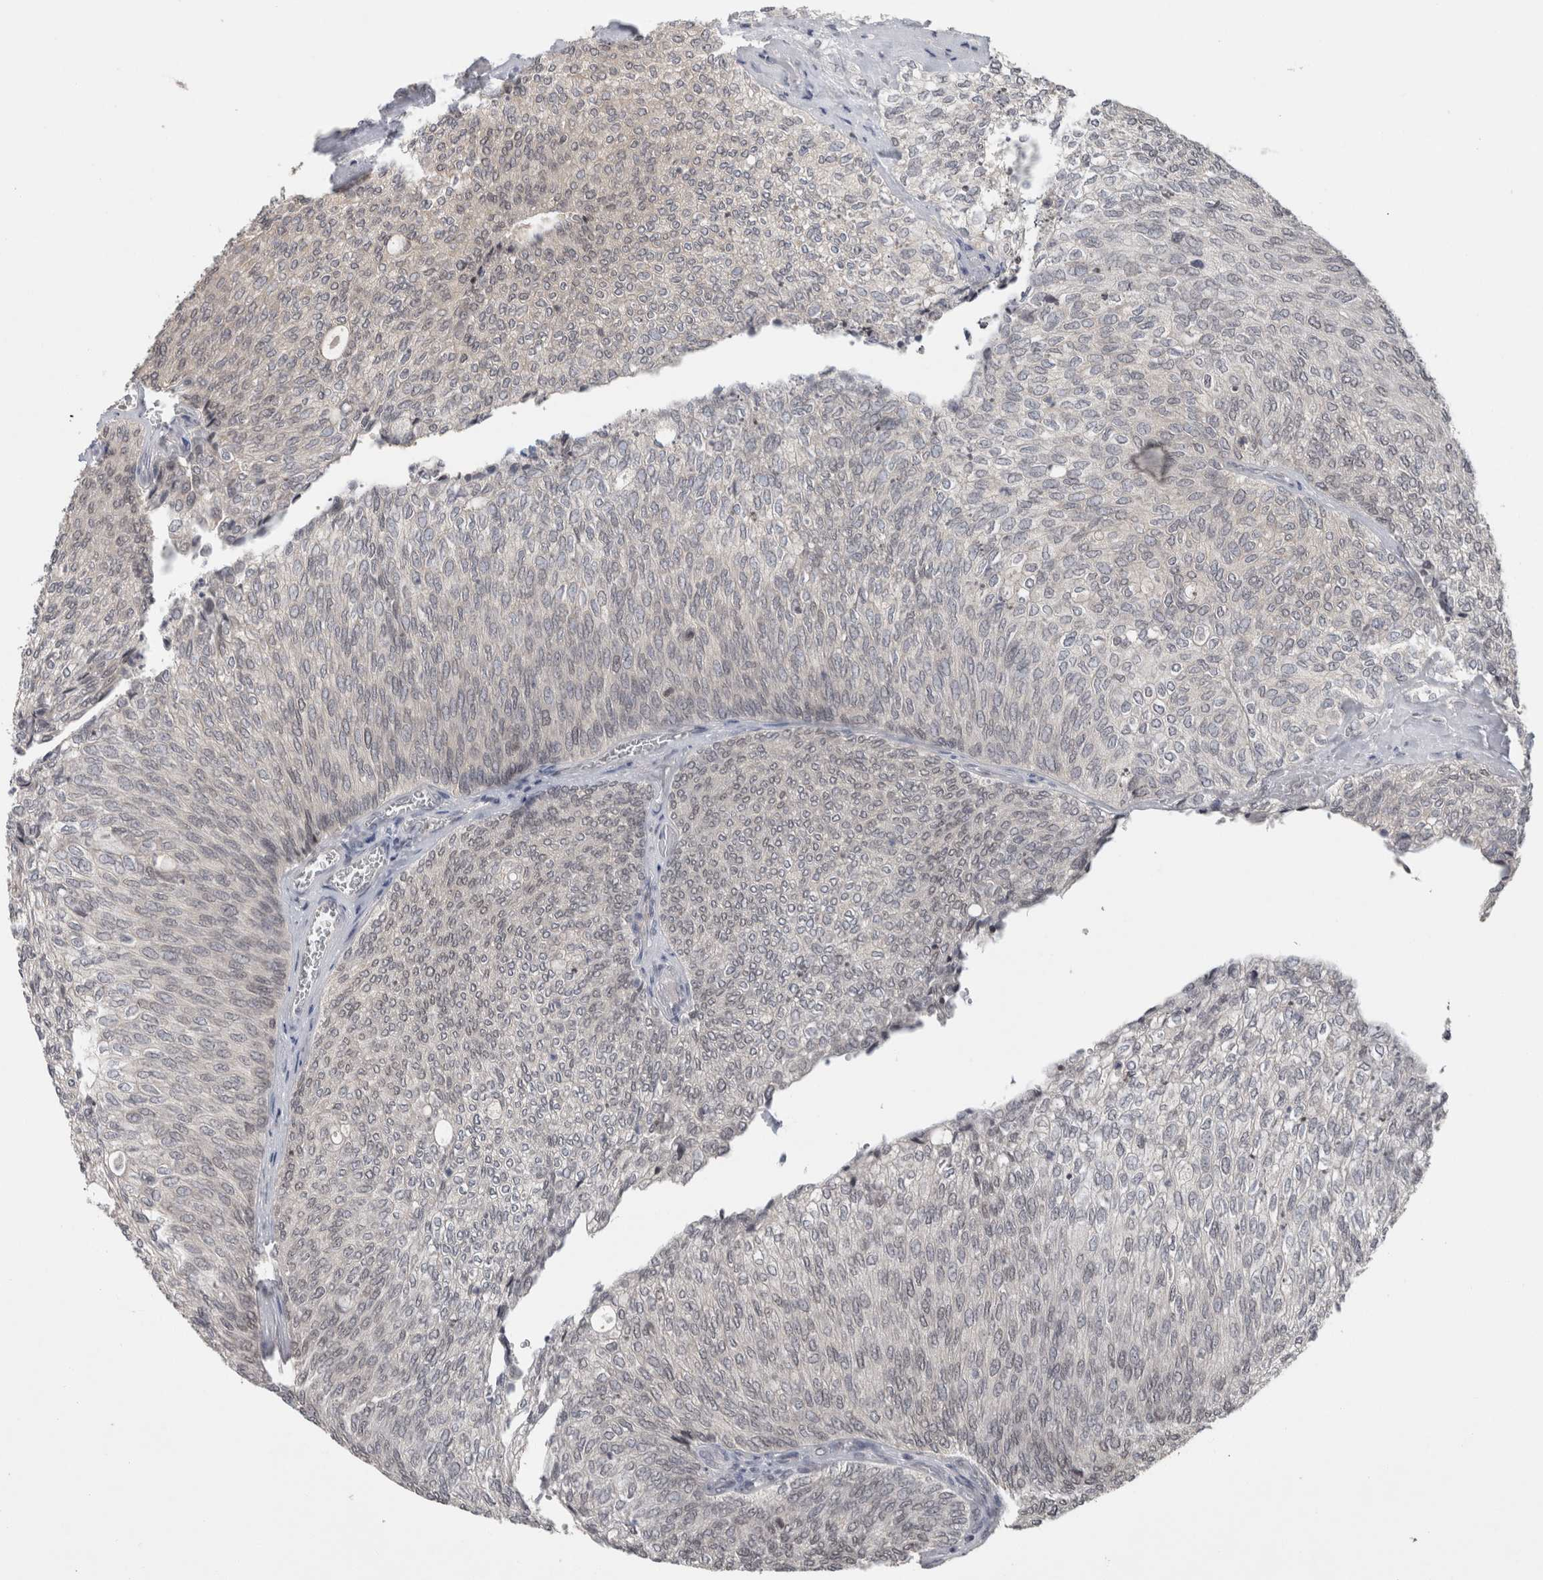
{"staining": {"intensity": "negative", "quantity": "none", "location": "none"}, "tissue": "urothelial cancer", "cell_type": "Tumor cells", "image_type": "cancer", "snomed": [{"axis": "morphology", "description": "Urothelial carcinoma, Low grade"}, {"axis": "topography", "description": "Urinary bladder"}], "caption": "Immunohistochemical staining of human low-grade urothelial carcinoma displays no significant staining in tumor cells.", "gene": "RBM28", "patient": {"sex": "female", "age": 79}}